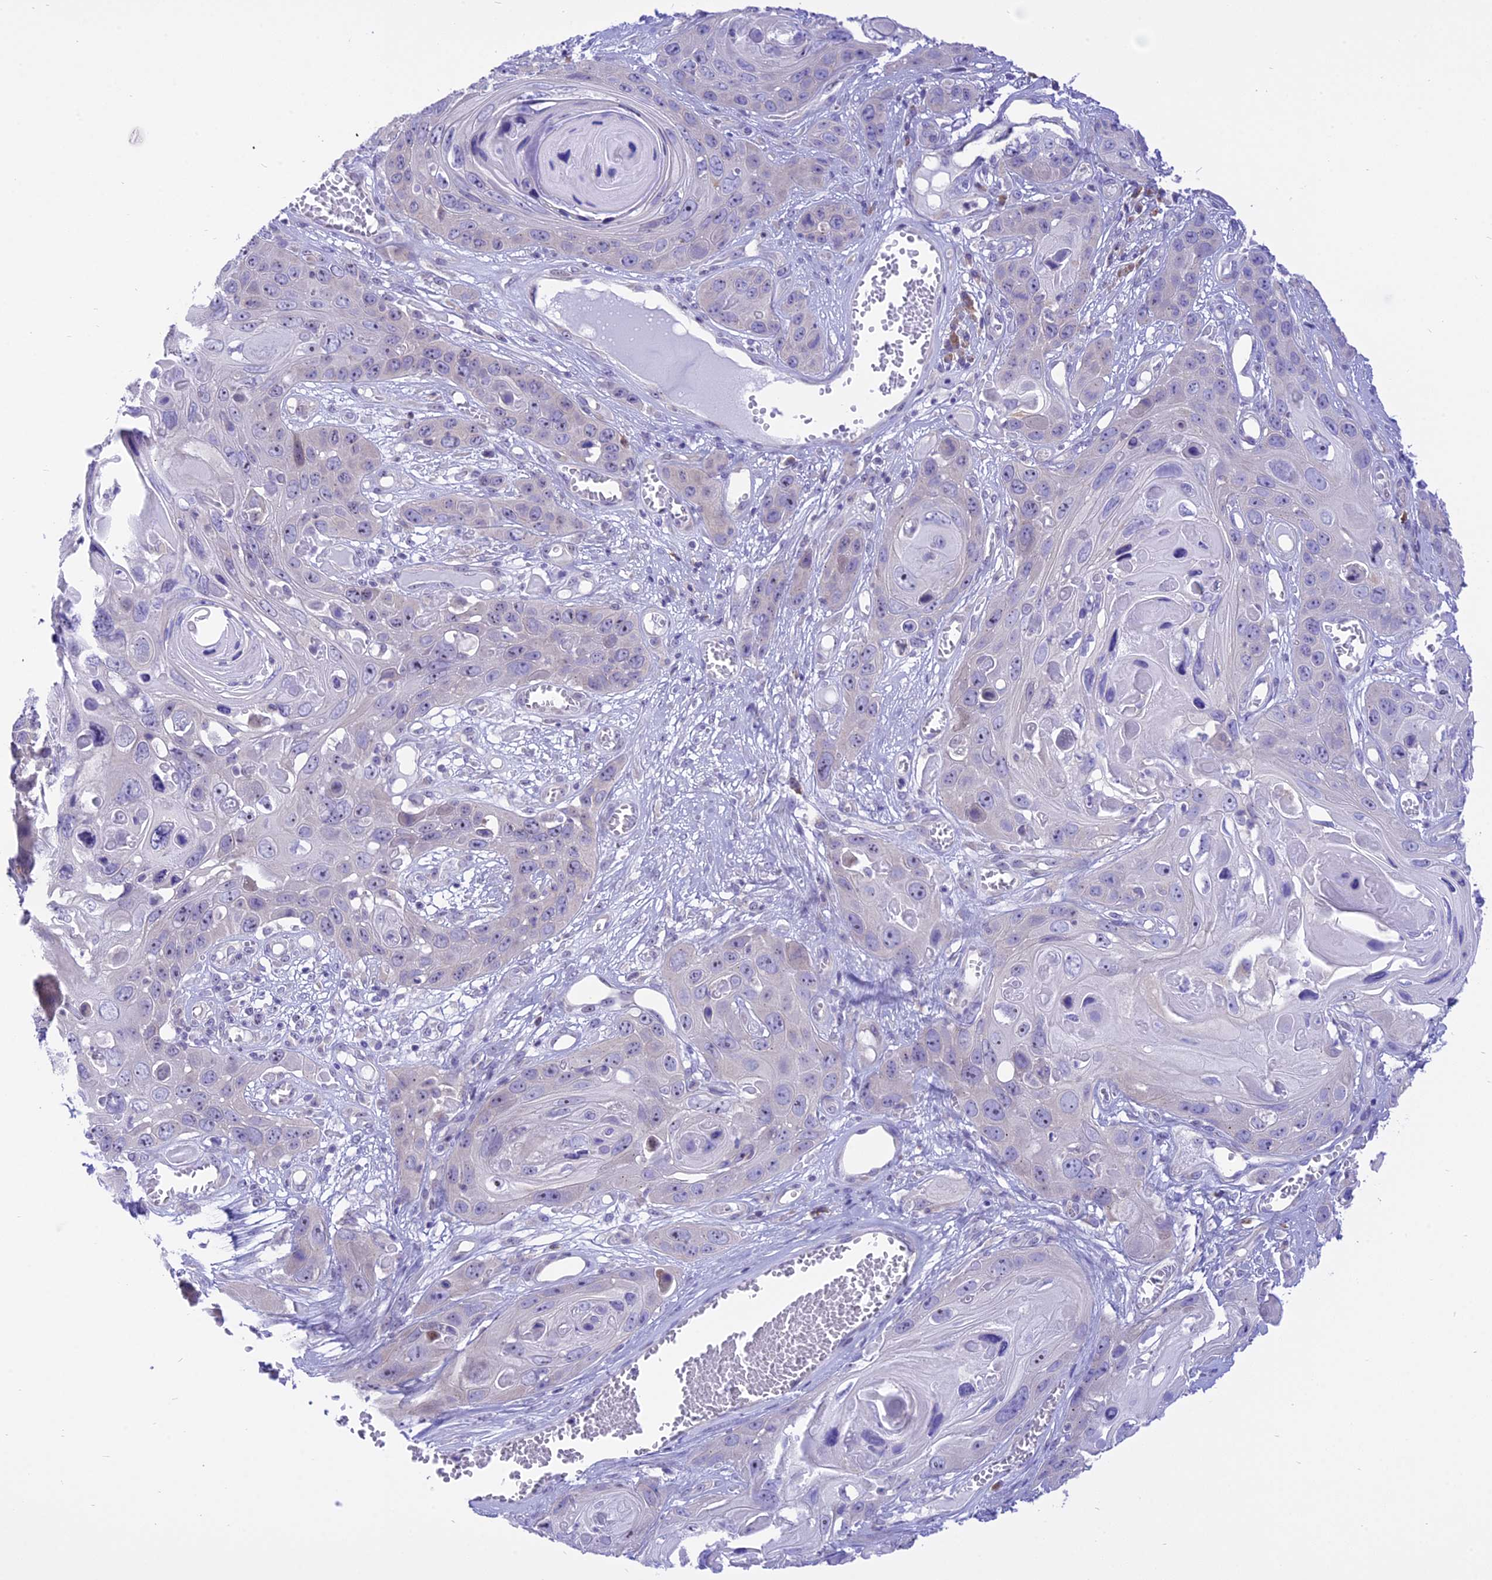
{"staining": {"intensity": "negative", "quantity": "none", "location": "none"}, "tissue": "skin cancer", "cell_type": "Tumor cells", "image_type": "cancer", "snomed": [{"axis": "morphology", "description": "Squamous cell carcinoma, NOS"}, {"axis": "topography", "description": "Skin"}], "caption": "The image reveals no significant positivity in tumor cells of skin cancer.", "gene": "DCAF16", "patient": {"sex": "male", "age": 55}}